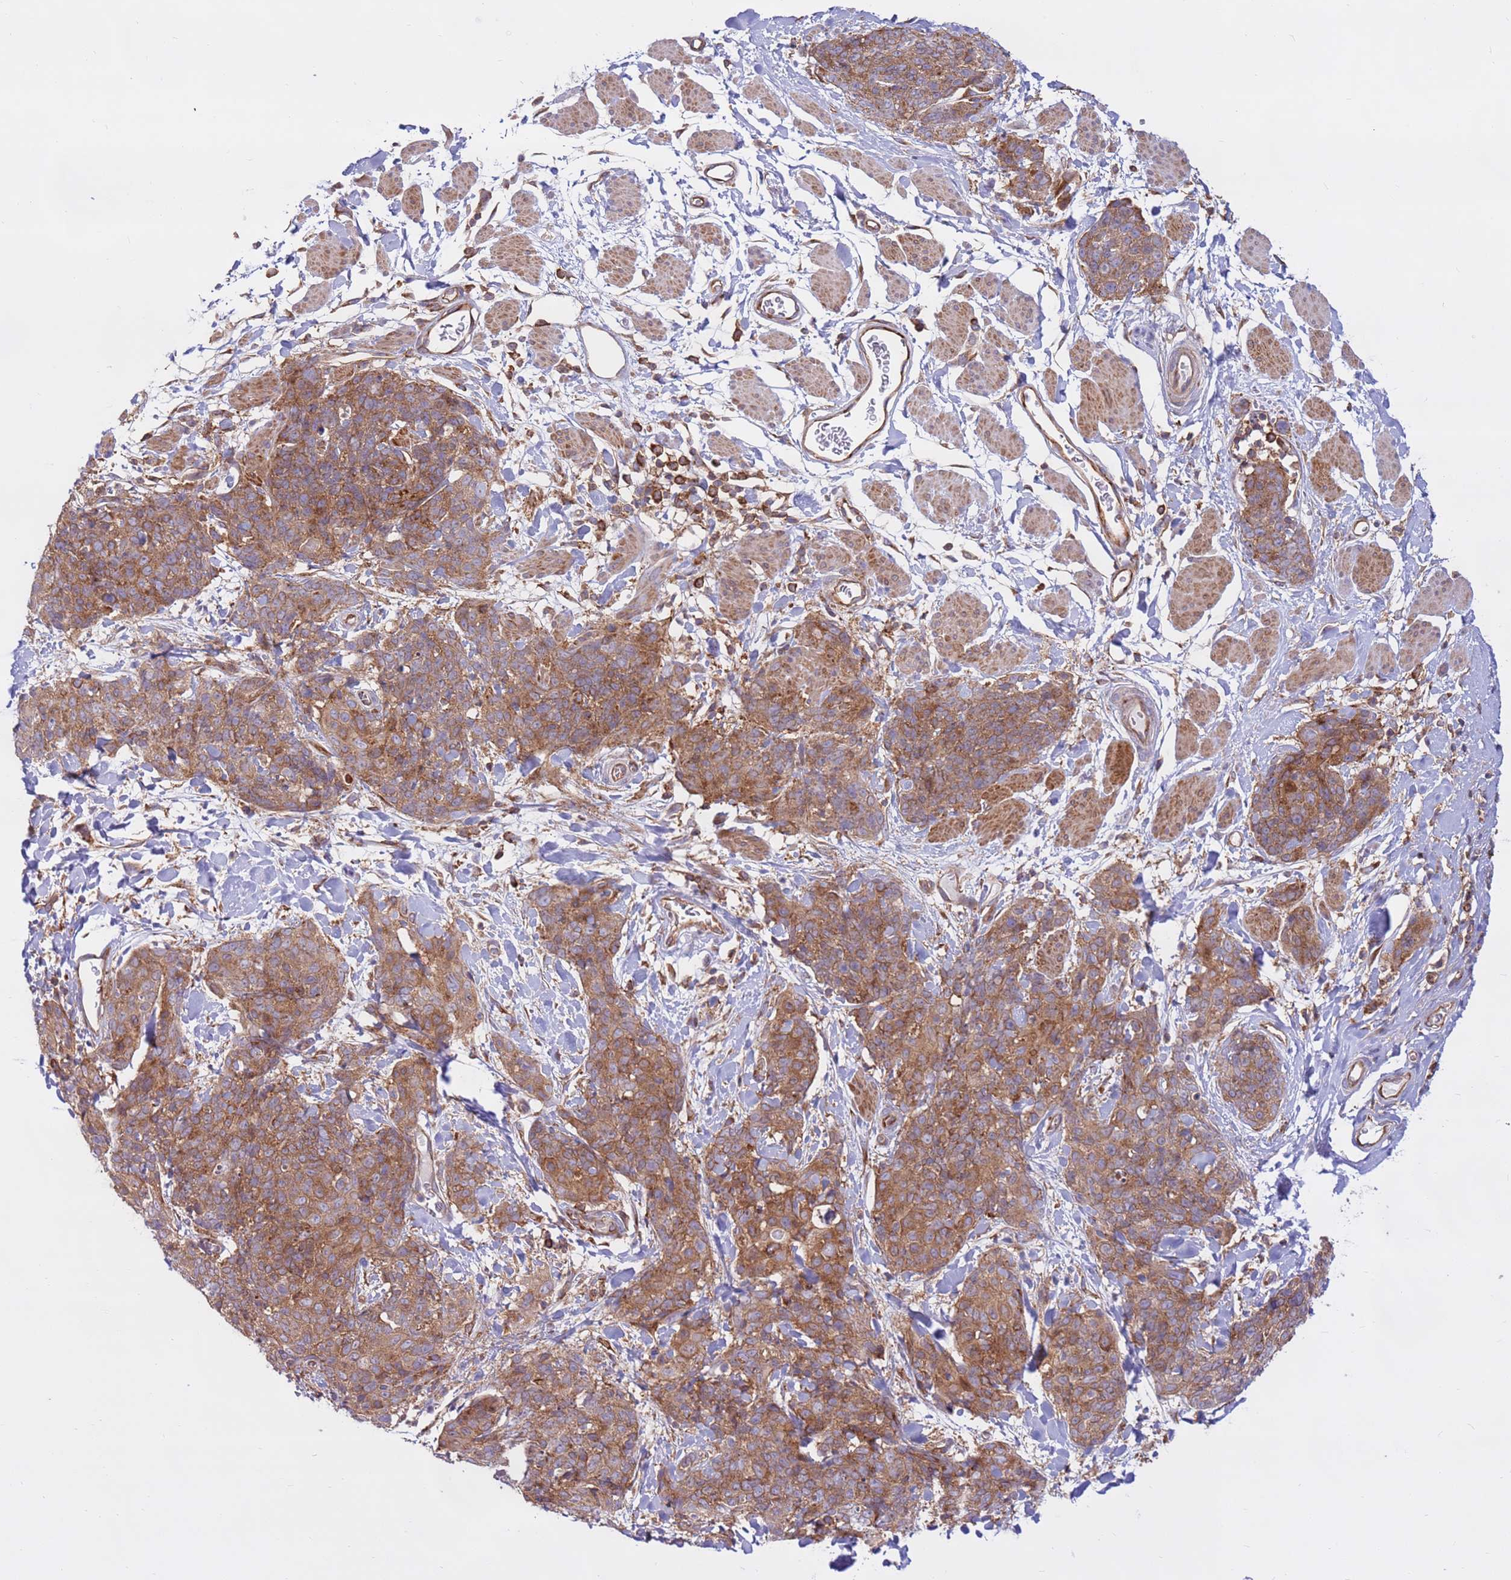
{"staining": {"intensity": "moderate", "quantity": ">75%", "location": "cytoplasmic/membranous"}, "tissue": "skin cancer", "cell_type": "Tumor cells", "image_type": "cancer", "snomed": [{"axis": "morphology", "description": "Squamous cell carcinoma, NOS"}, {"axis": "topography", "description": "Skin"}, {"axis": "topography", "description": "Vulva"}], "caption": "Human skin cancer stained with a brown dye displays moderate cytoplasmic/membranous positive expression in approximately >75% of tumor cells.", "gene": "DDX19B", "patient": {"sex": "female", "age": 85}}